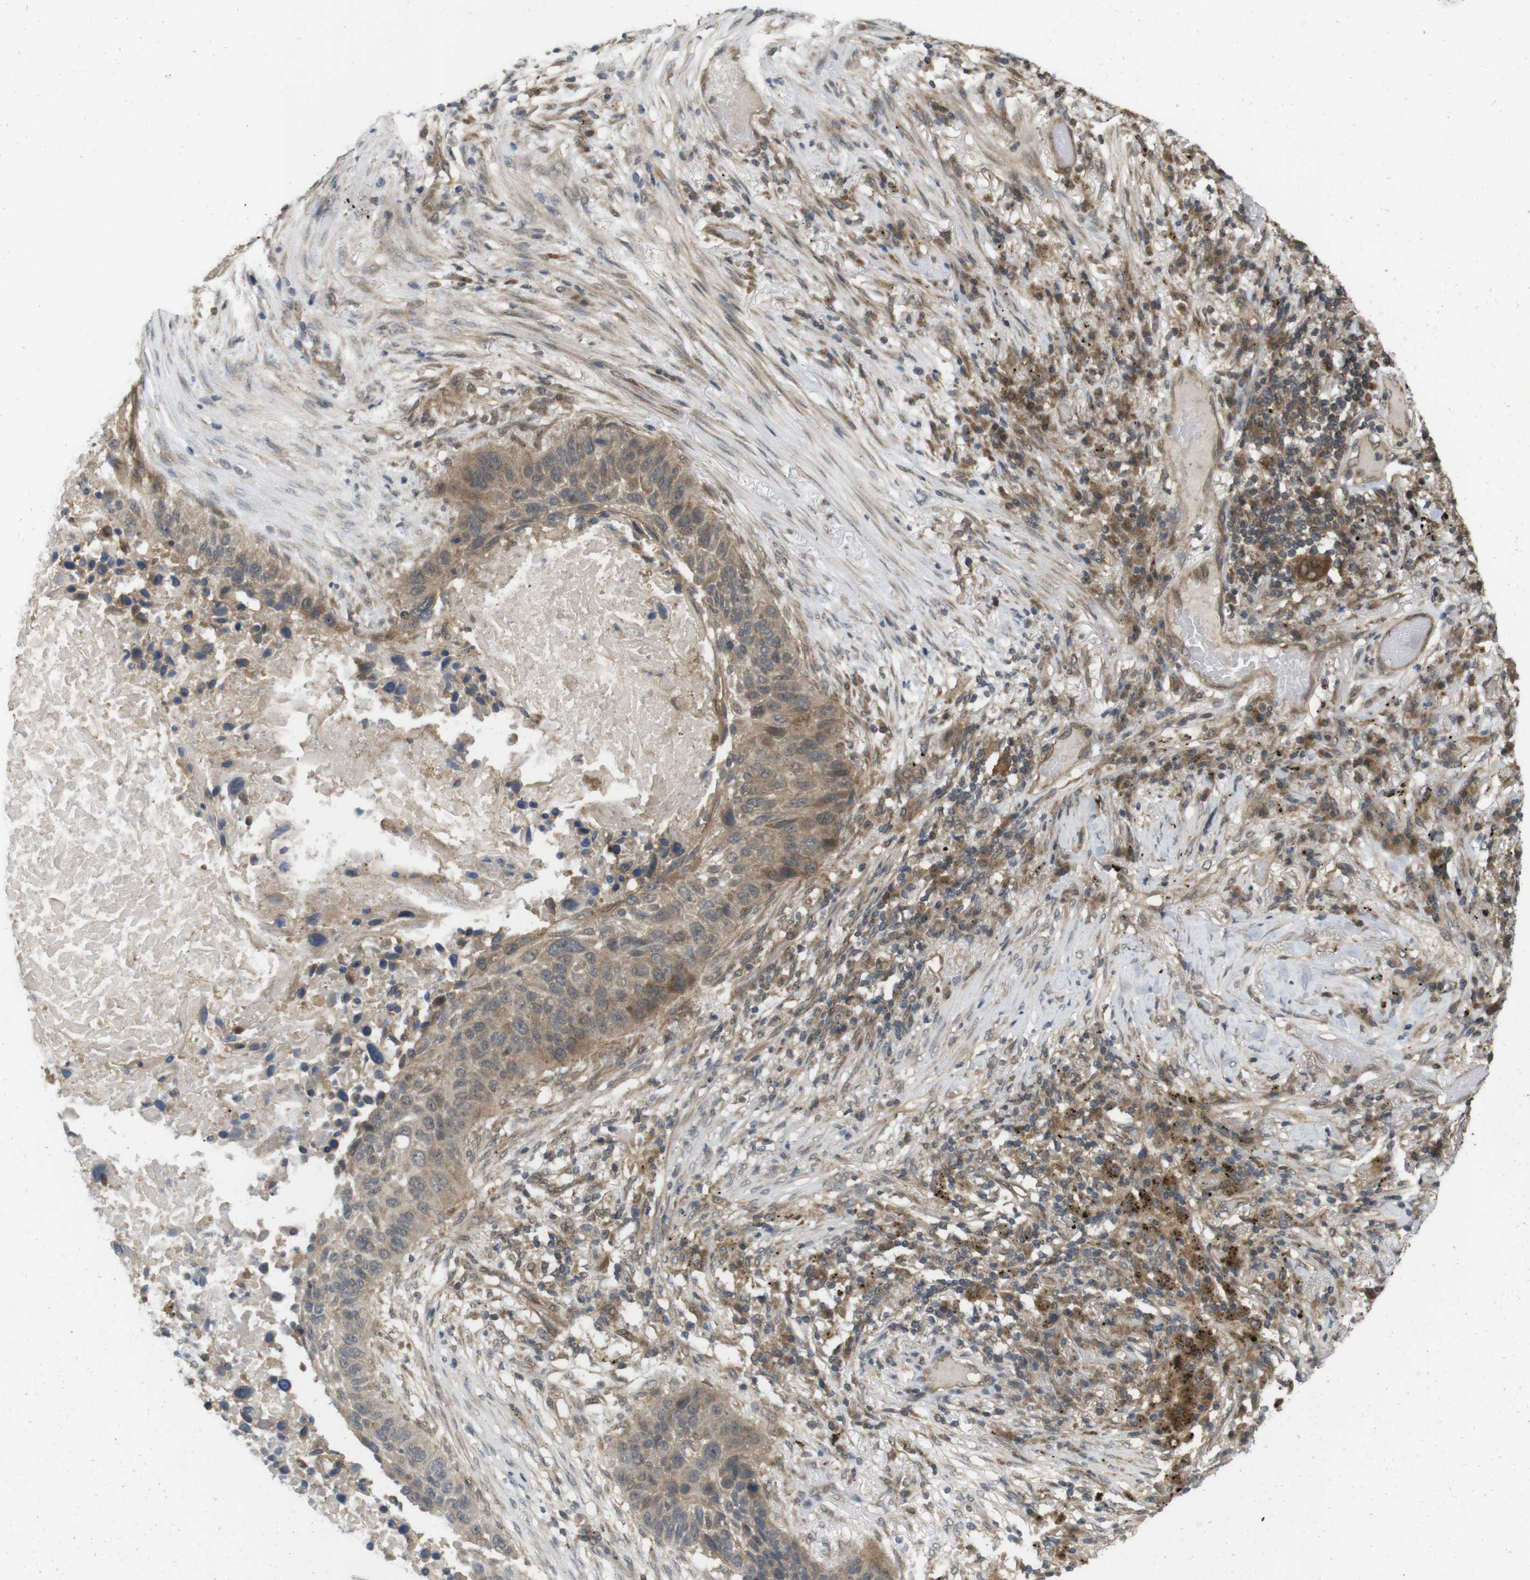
{"staining": {"intensity": "moderate", "quantity": ">75%", "location": "cytoplasmic/membranous"}, "tissue": "lung cancer", "cell_type": "Tumor cells", "image_type": "cancer", "snomed": [{"axis": "morphology", "description": "Squamous cell carcinoma, NOS"}, {"axis": "topography", "description": "Lung"}], "caption": "Human lung squamous cell carcinoma stained with a protein marker displays moderate staining in tumor cells.", "gene": "RNF130", "patient": {"sex": "male", "age": 57}}